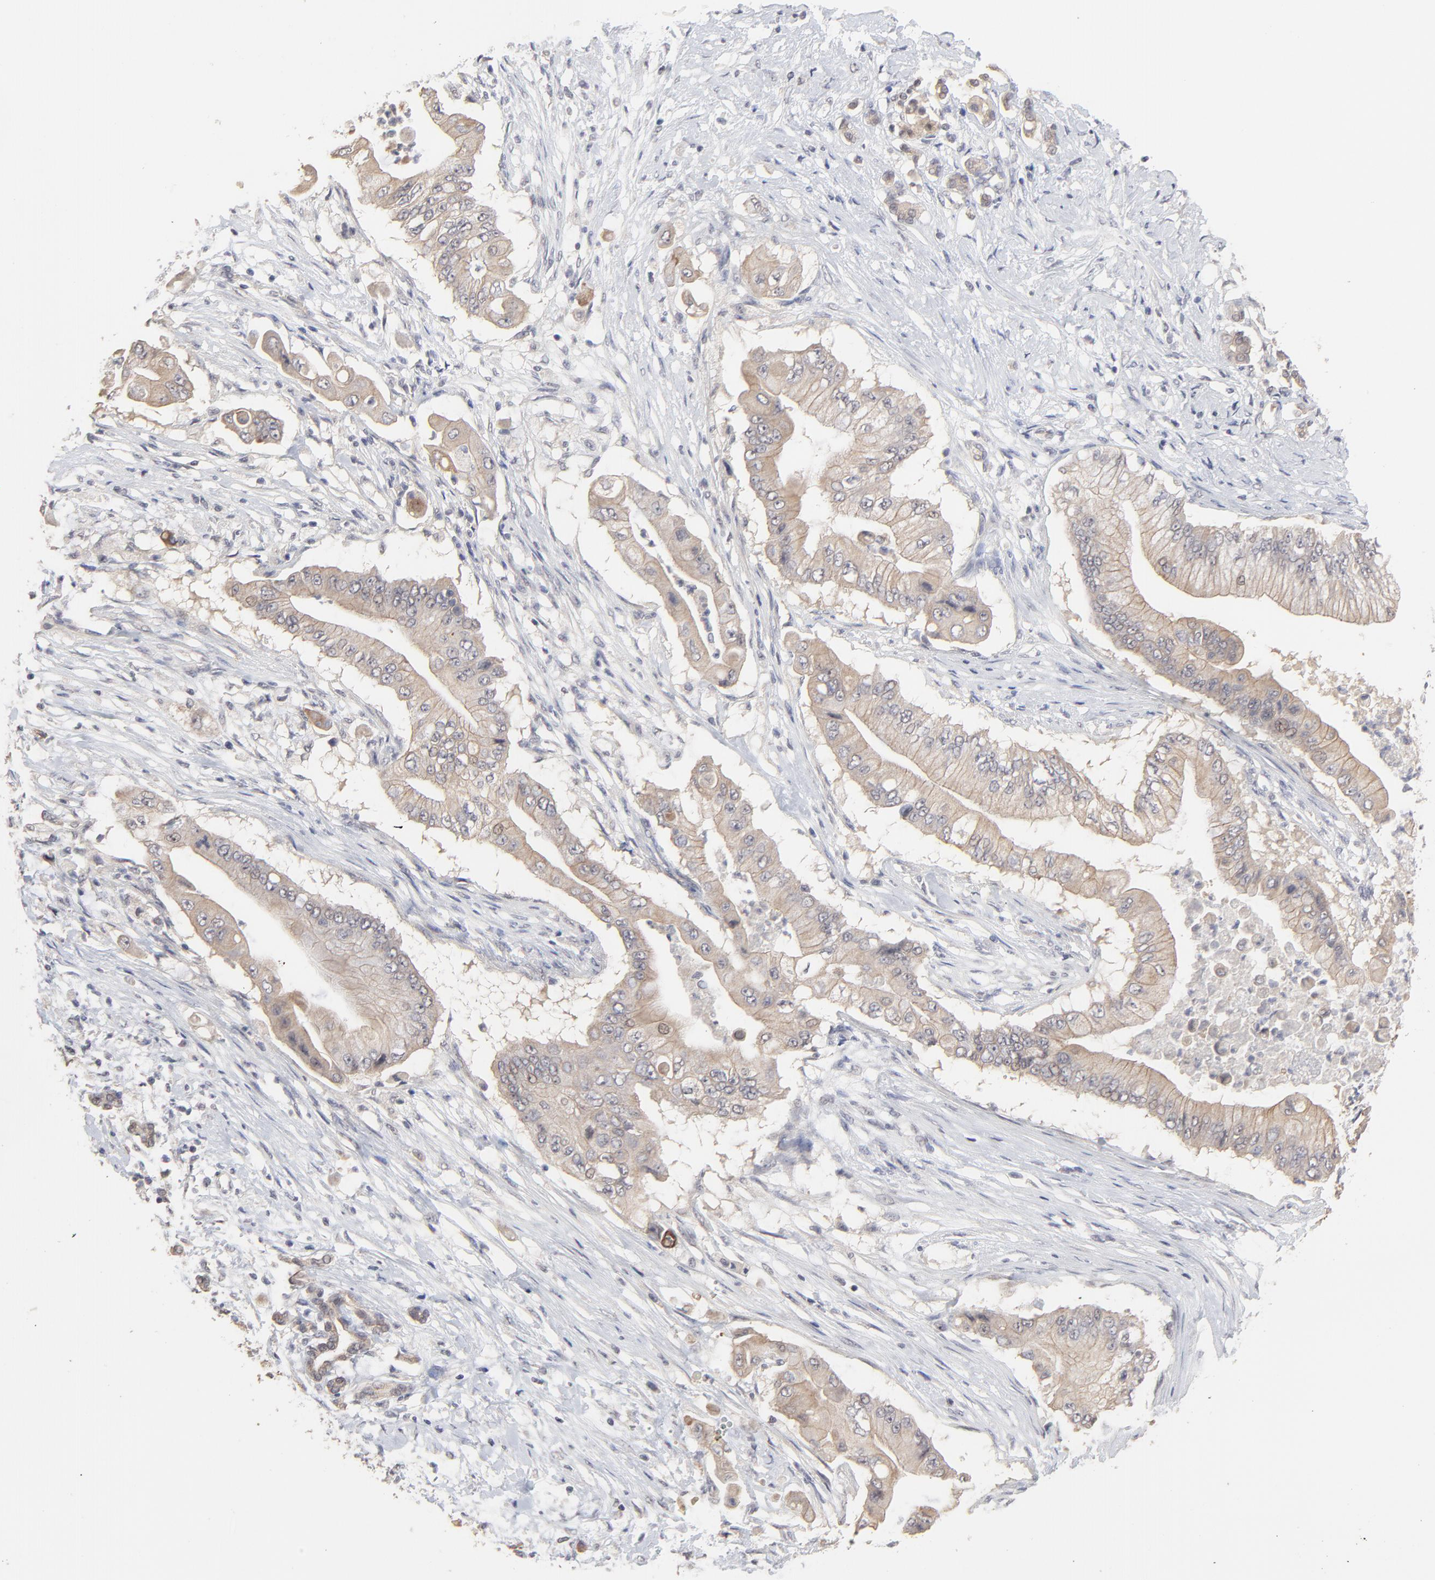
{"staining": {"intensity": "weak", "quantity": ">75%", "location": "cytoplasmic/membranous"}, "tissue": "pancreatic cancer", "cell_type": "Tumor cells", "image_type": "cancer", "snomed": [{"axis": "morphology", "description": "Adenocarcinoma, NOS"}, {"axis": "topography", "description": "Pancreas"}], "caption": "Pancreatic cancer (adenocarcinoma) stained with a brown dye demonstrates weak cytoplasmic/membranous positive staining in approximately >75% of tumor cells.", "gene": "FAM199X", "patient": {"sex": "male", "age": 62}}